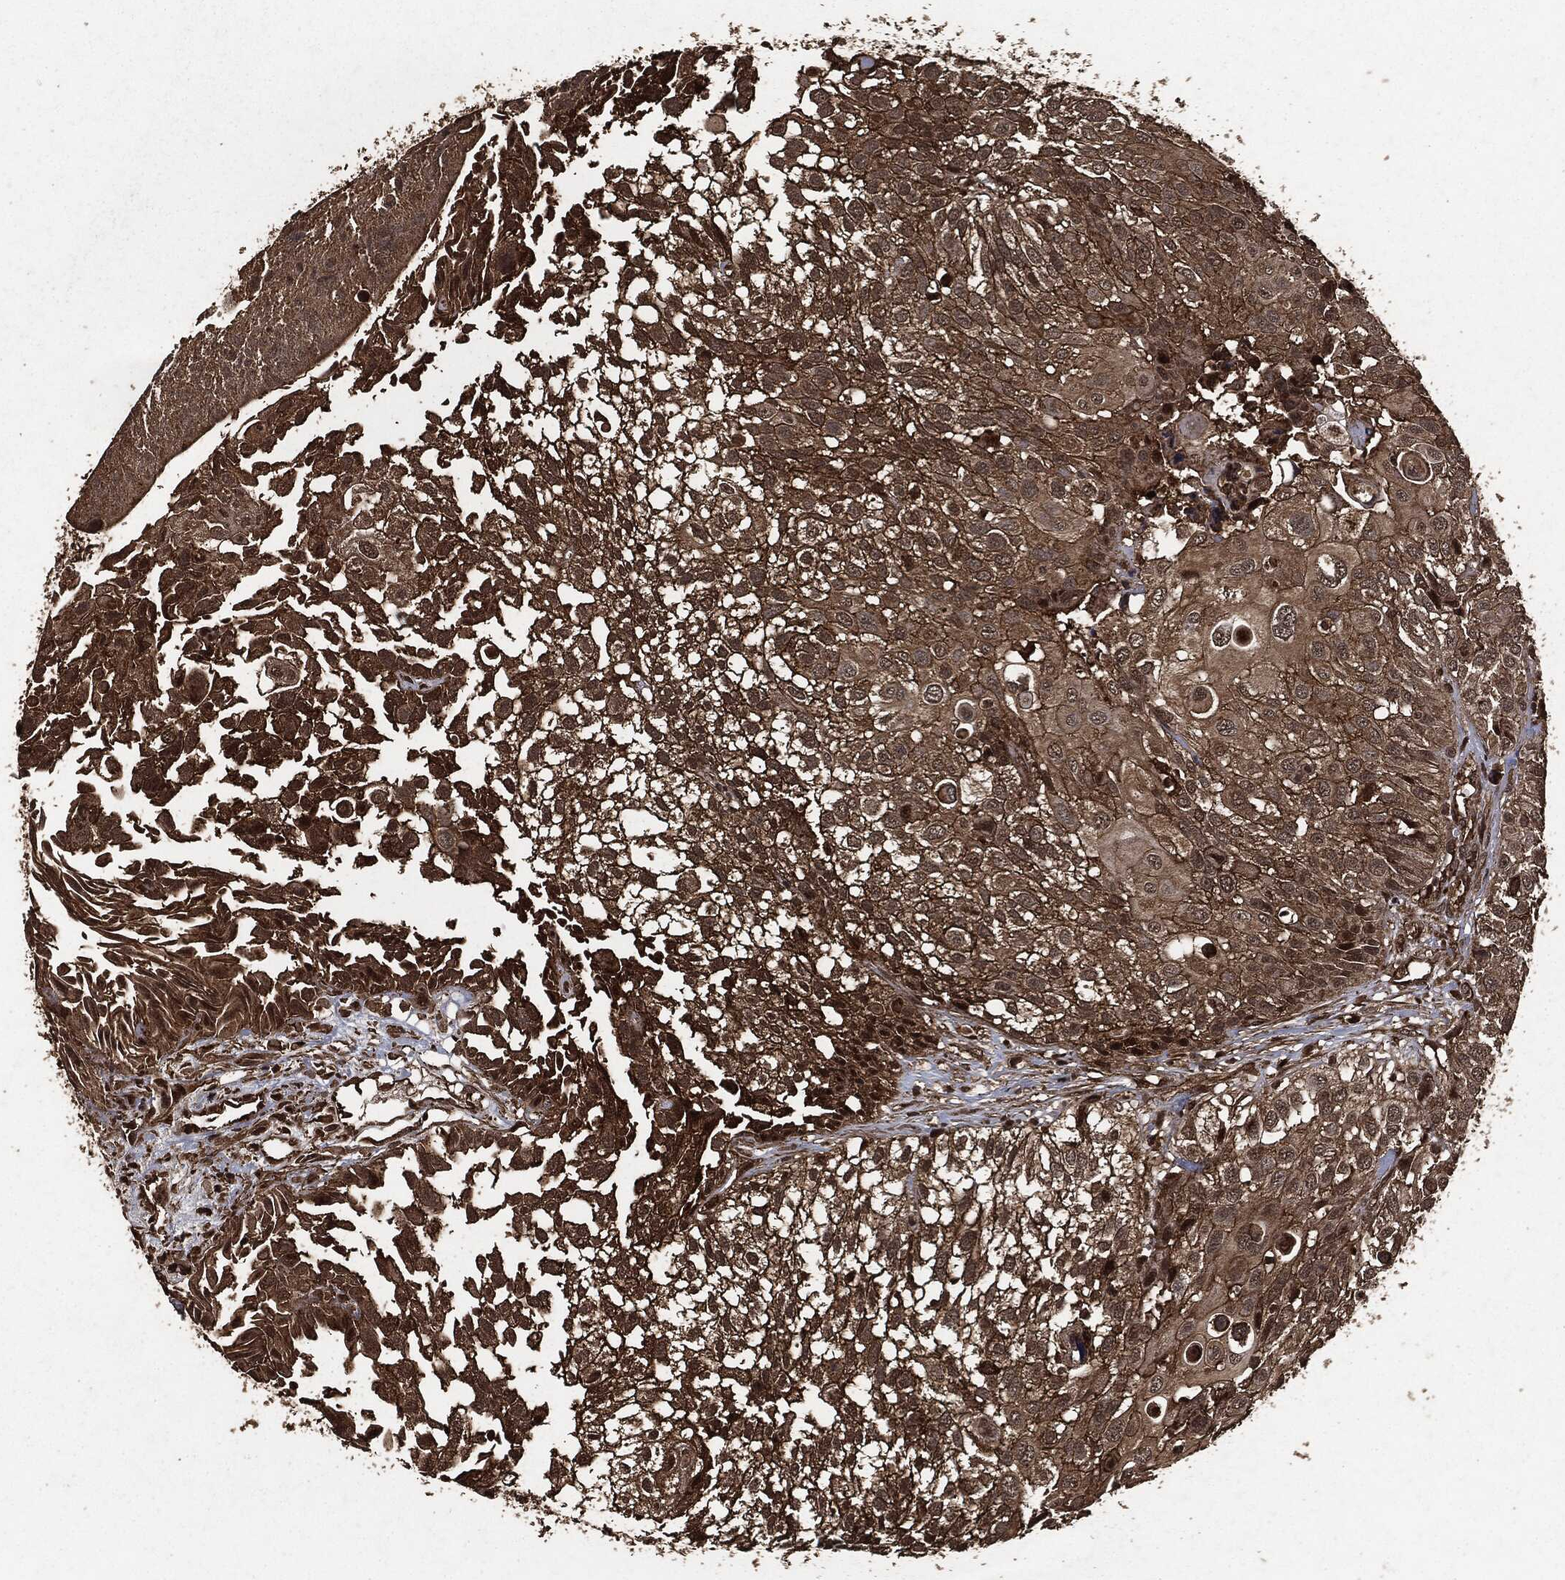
{"staining": {"intensity": "strong", "quantity": "25%-75%", "location": "cytoplasmic/membranous"}, "tissue": "urothelial cancer", "cell_type": "Tumor cells", "image_type": "cancer", "snomed": [{"axis": "morphology", "description": "Urothelial carcinoma, High grade"}, {"axis": "topography", "description": "Urinary bladder"}], "caption": "An IHC histopathology image of neoplastic tissue is shown. Protein staining in brown highlights strong cytoplasmic/membranous positivity in urothelial cancer within tumor cells.", "gene": "HRAS", "patient": {"sex": "female", "age": 79}}